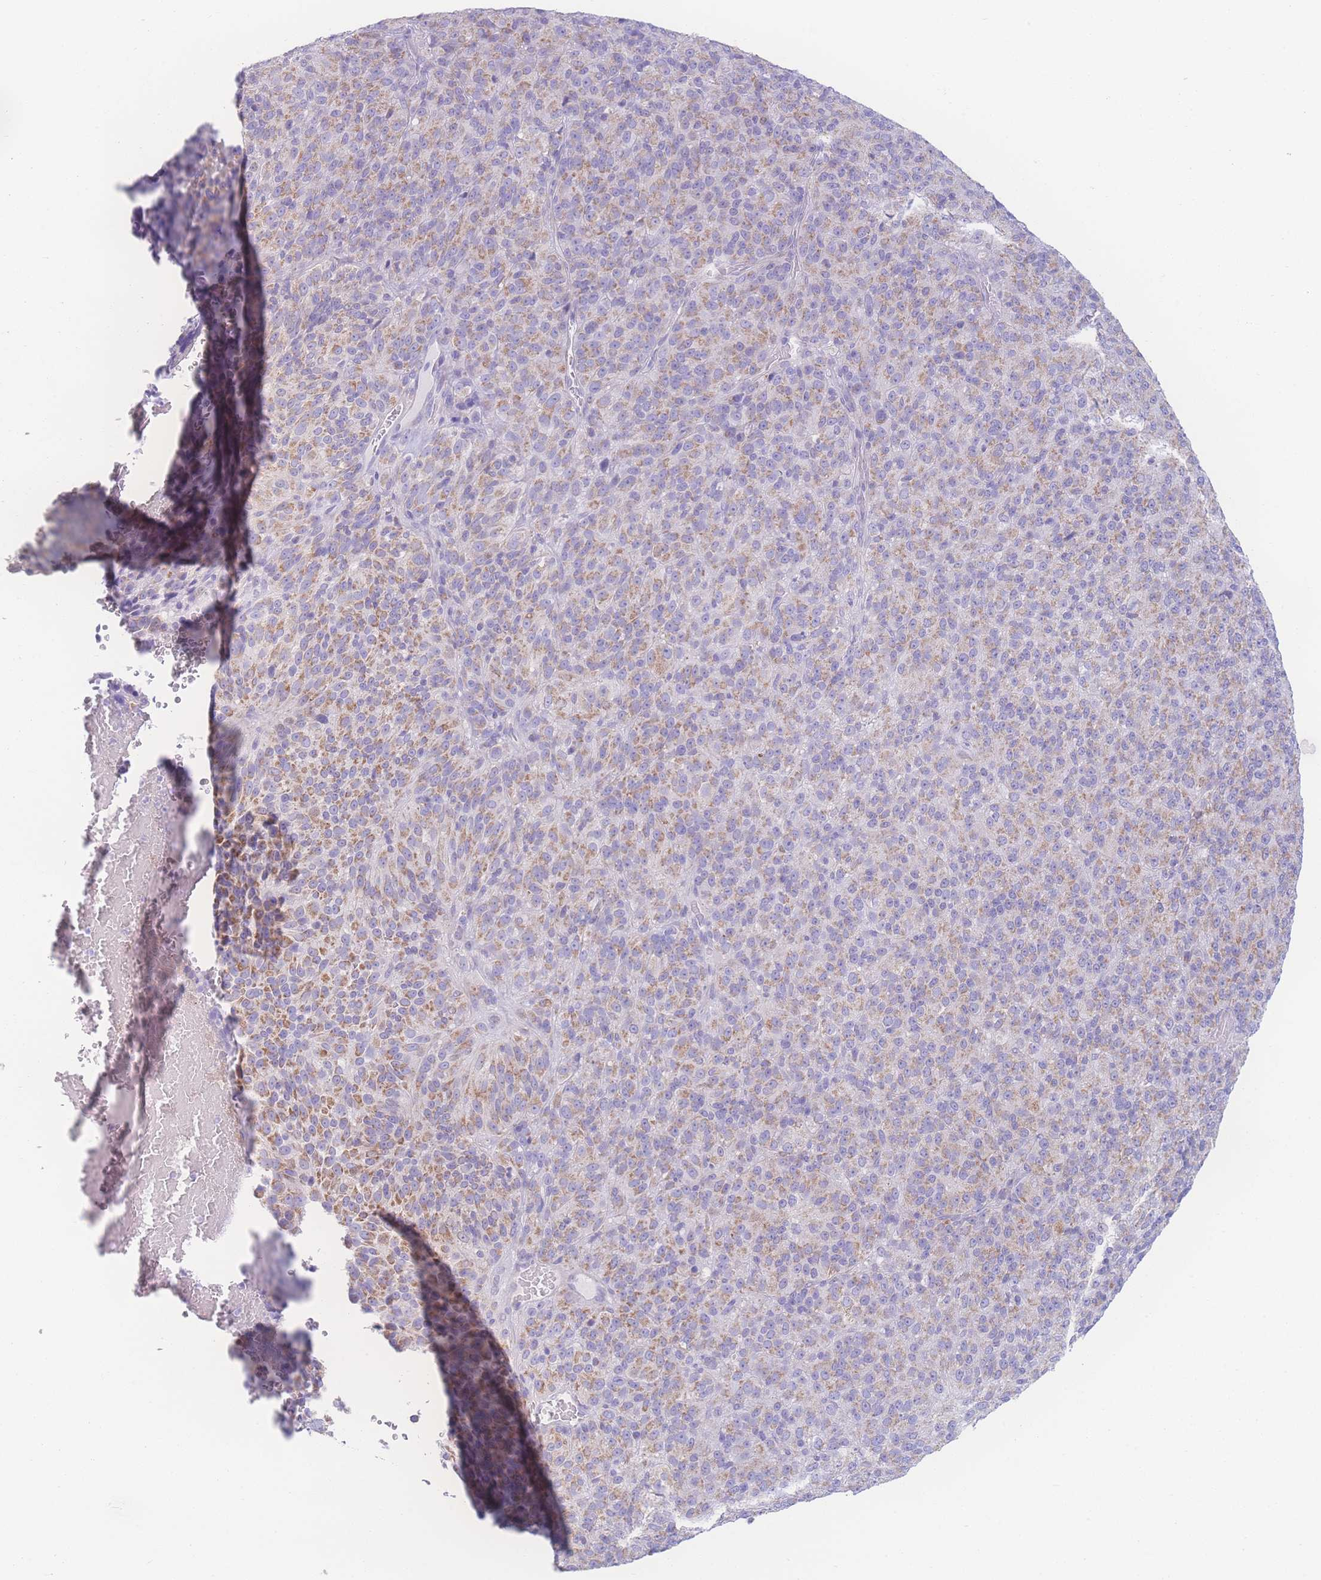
{"staining": {"intensity": "moderate", "quantity": "25%-75%", "location": "cytoplasmic/membranous"}, "tissue": "melanoma", "cell_type": "Tumor cells", "image_type": "cancer", "snomed": [{"axis": "morphology", "description": "Malignant melanoma, Metastatic site"}, {"axis": "topography", "description": "Brain"}], "caption": "IHC photomicrograph of human melanoma stained for a protein (brown), which displays medium levels of moderate cytoplasmic/membranous expression in approximately 25%-75% of tumor cells.", "gene": "NBEAL1", "patient": {"sex": "female", "age": 56}}